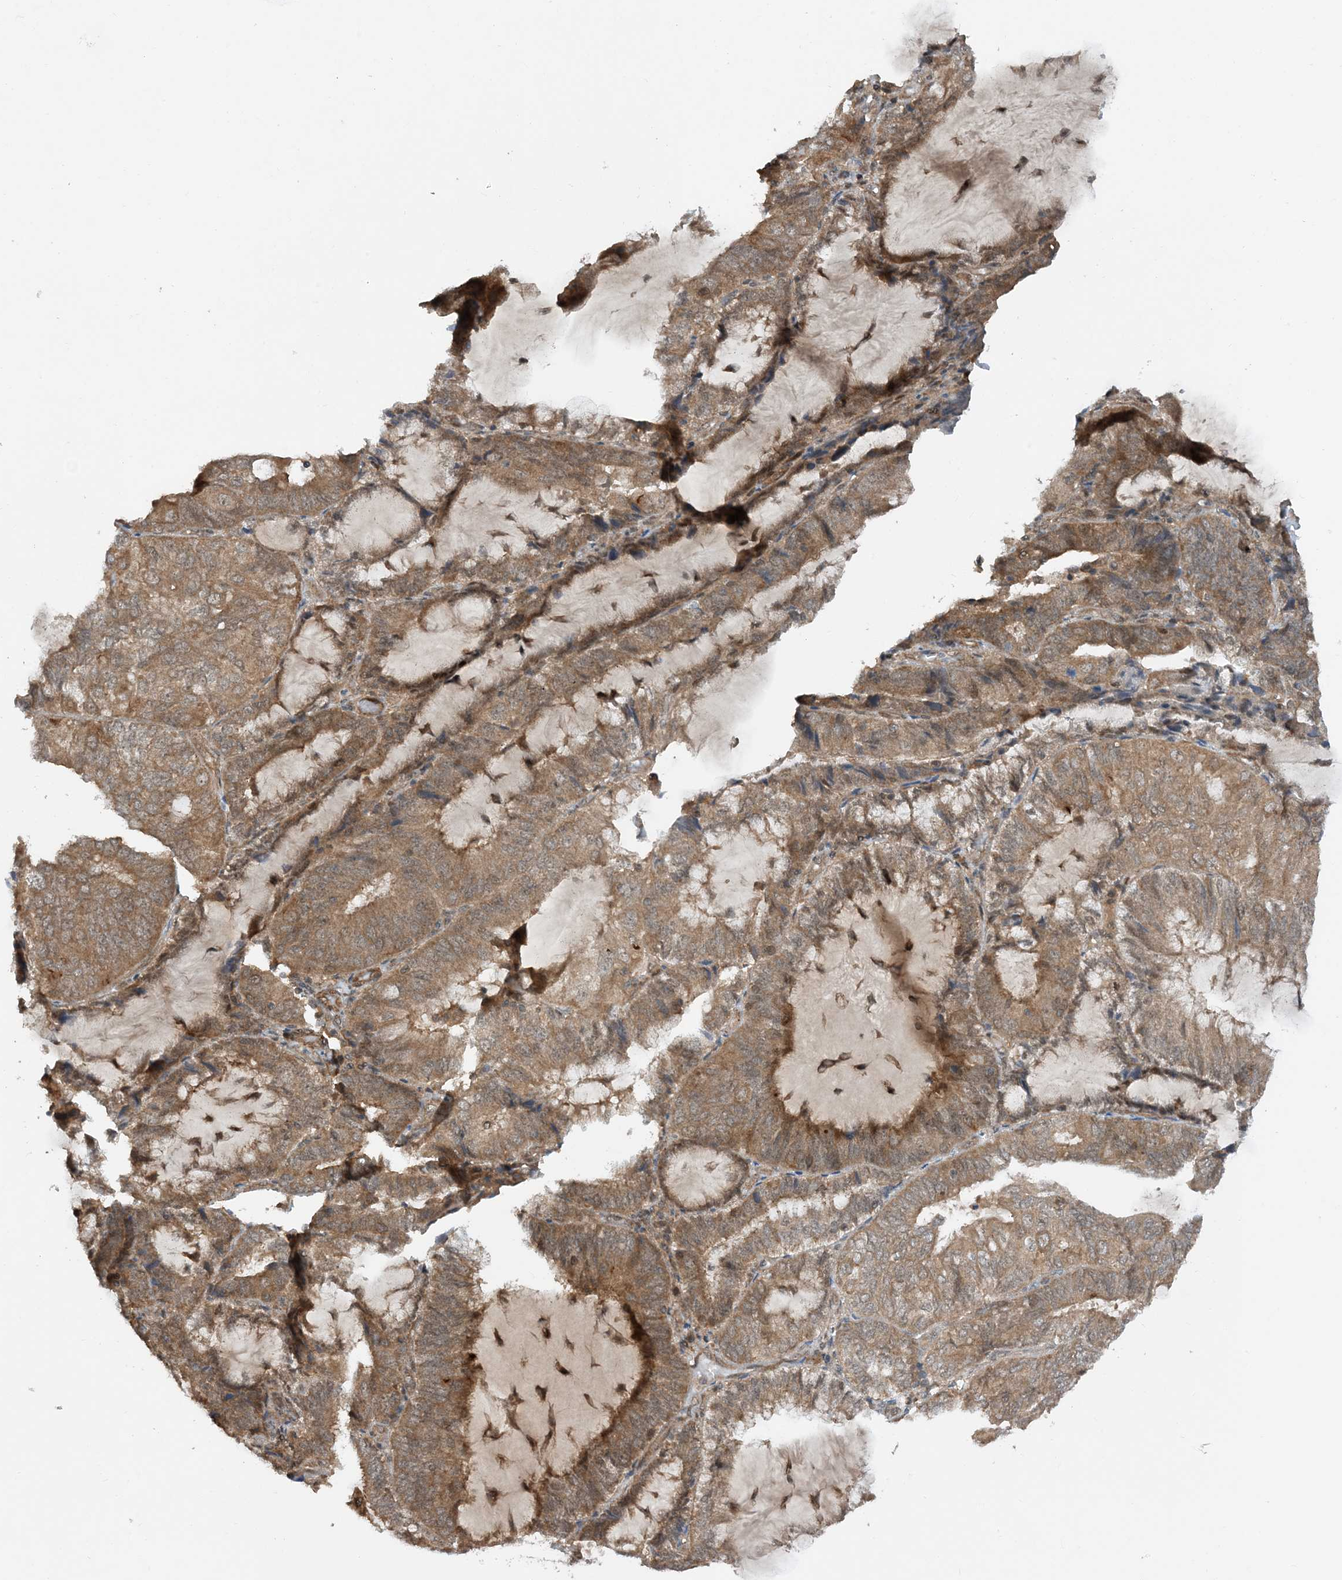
{"staining": {"intensity": "weak", "quantity": ">75%", "location": "cytoplasmic/membranous"}, "tissue": "endometrial cancer", "cell_type": "Tumor cells", "image_type": "cancer", "snomed": [{"axis": "morphology", "description": "Adenocarcinoma, NOS"}, {"axis": "topography", "description": "Endometrium"}], "caption": "Endometrial cancer tissue displays weak cytoplasmic/membranous positivity in approximately >75% of tumor cells, visualized by immunohistochemistry. The staining was performed using DAB (3,3'-diaminobenzidine), with brown indicating positive protein expression. Nuclei are stained blue with hematoxylin.", "gene": "HEMK1", "patient": {"sex": "female", "age": 81}}